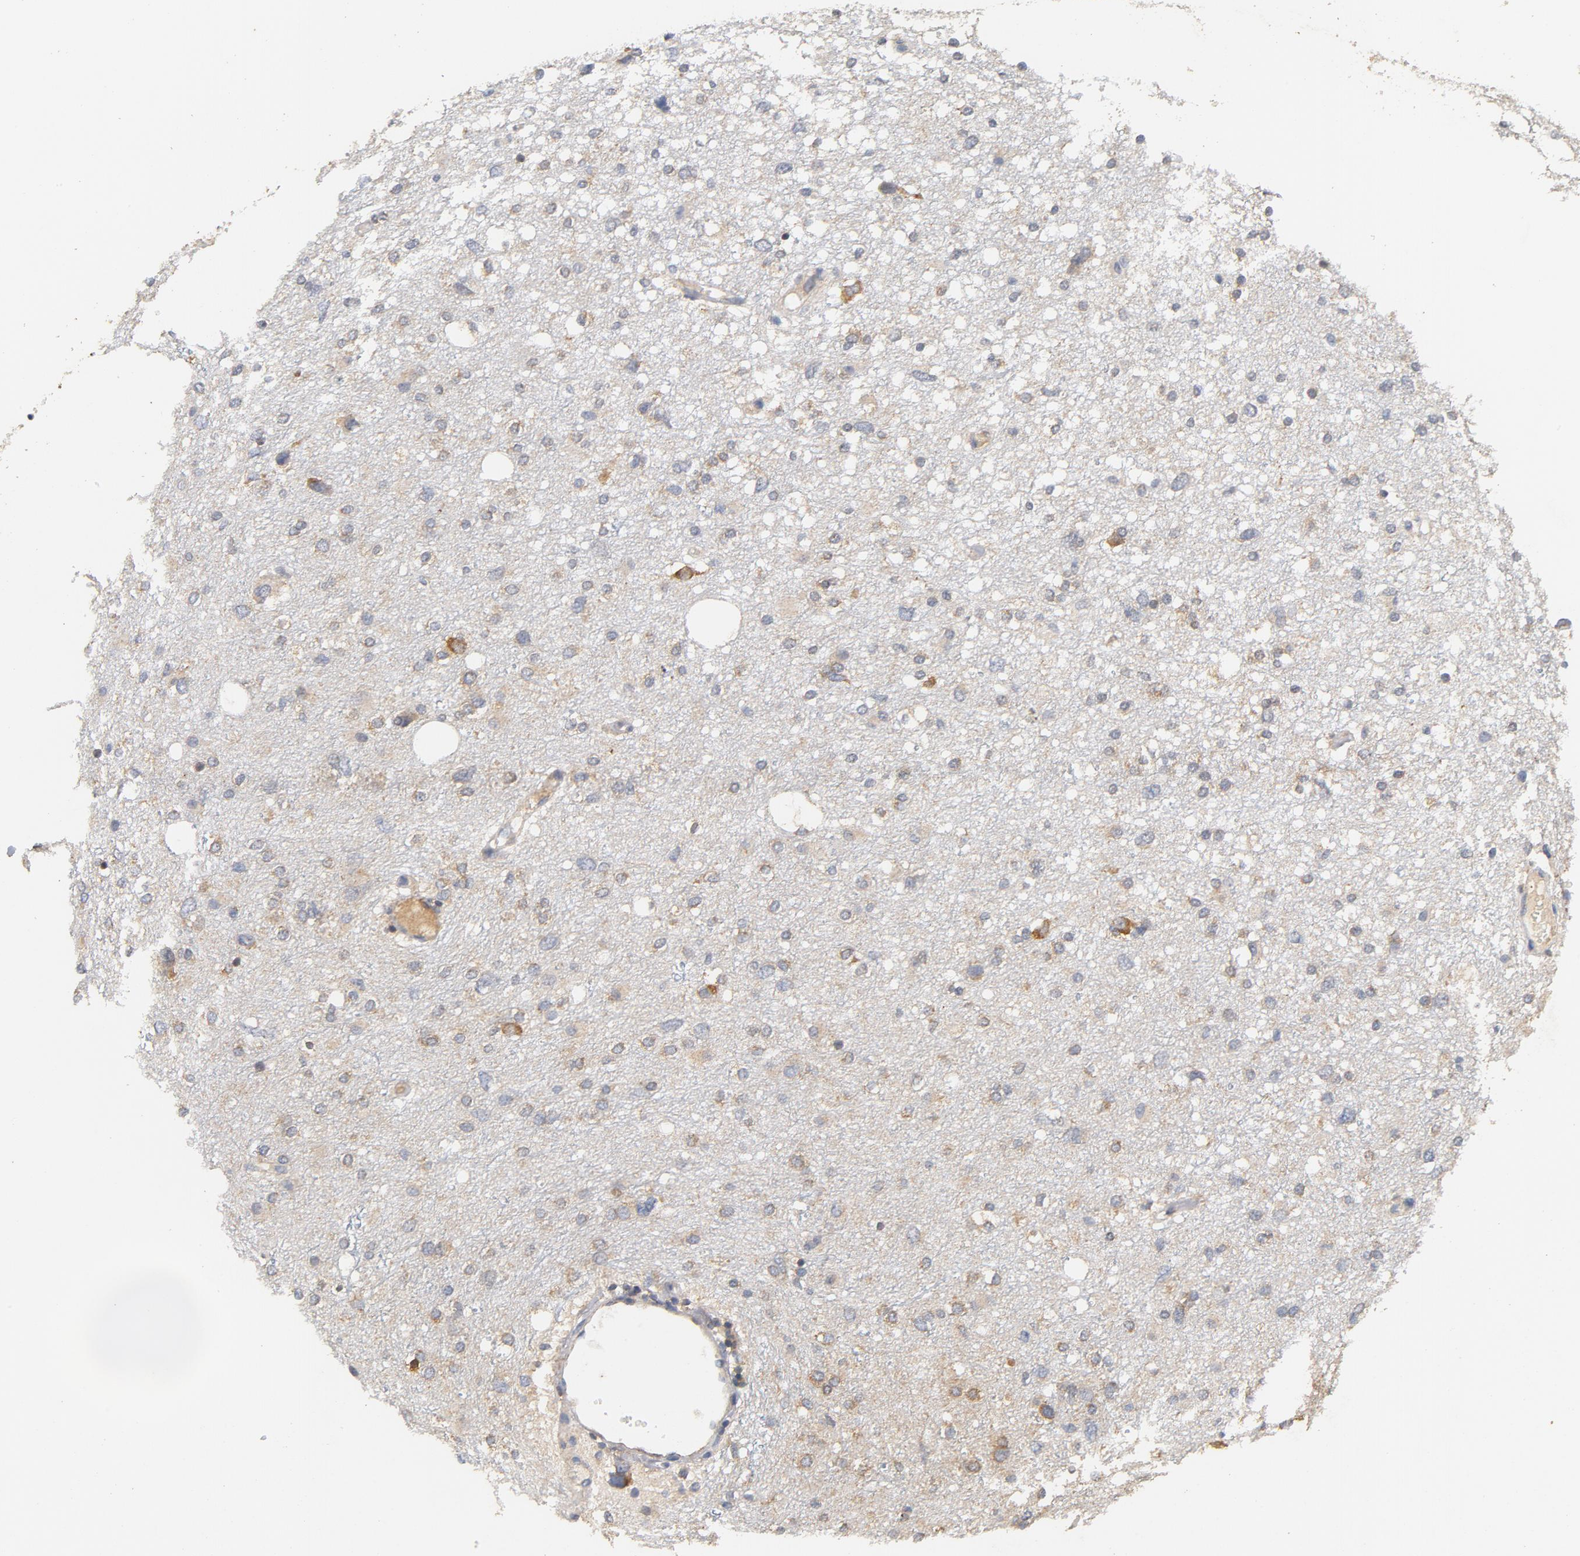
{"staining": {"intensity": "weak", "quantity": "25%-75%", "location": "cytoplasmic/membranous"}, "tissue": "glioma", "cell_type": "Tumor cells", "image_type": "cancer", "snomed": [{"axis": "morphology", "description": "Glioma, malignant, High grade"}, {"axis": "topography", "description": "Brain"}], "caption": "This photomicrograph reveals immunohistochemistry staining of glioma, with low weak cytoplasmic/membranous positivity in about 25%-75% of tumor cells.", "gene": "DDX6", "patient": {"sex": "female", "age": 59}}